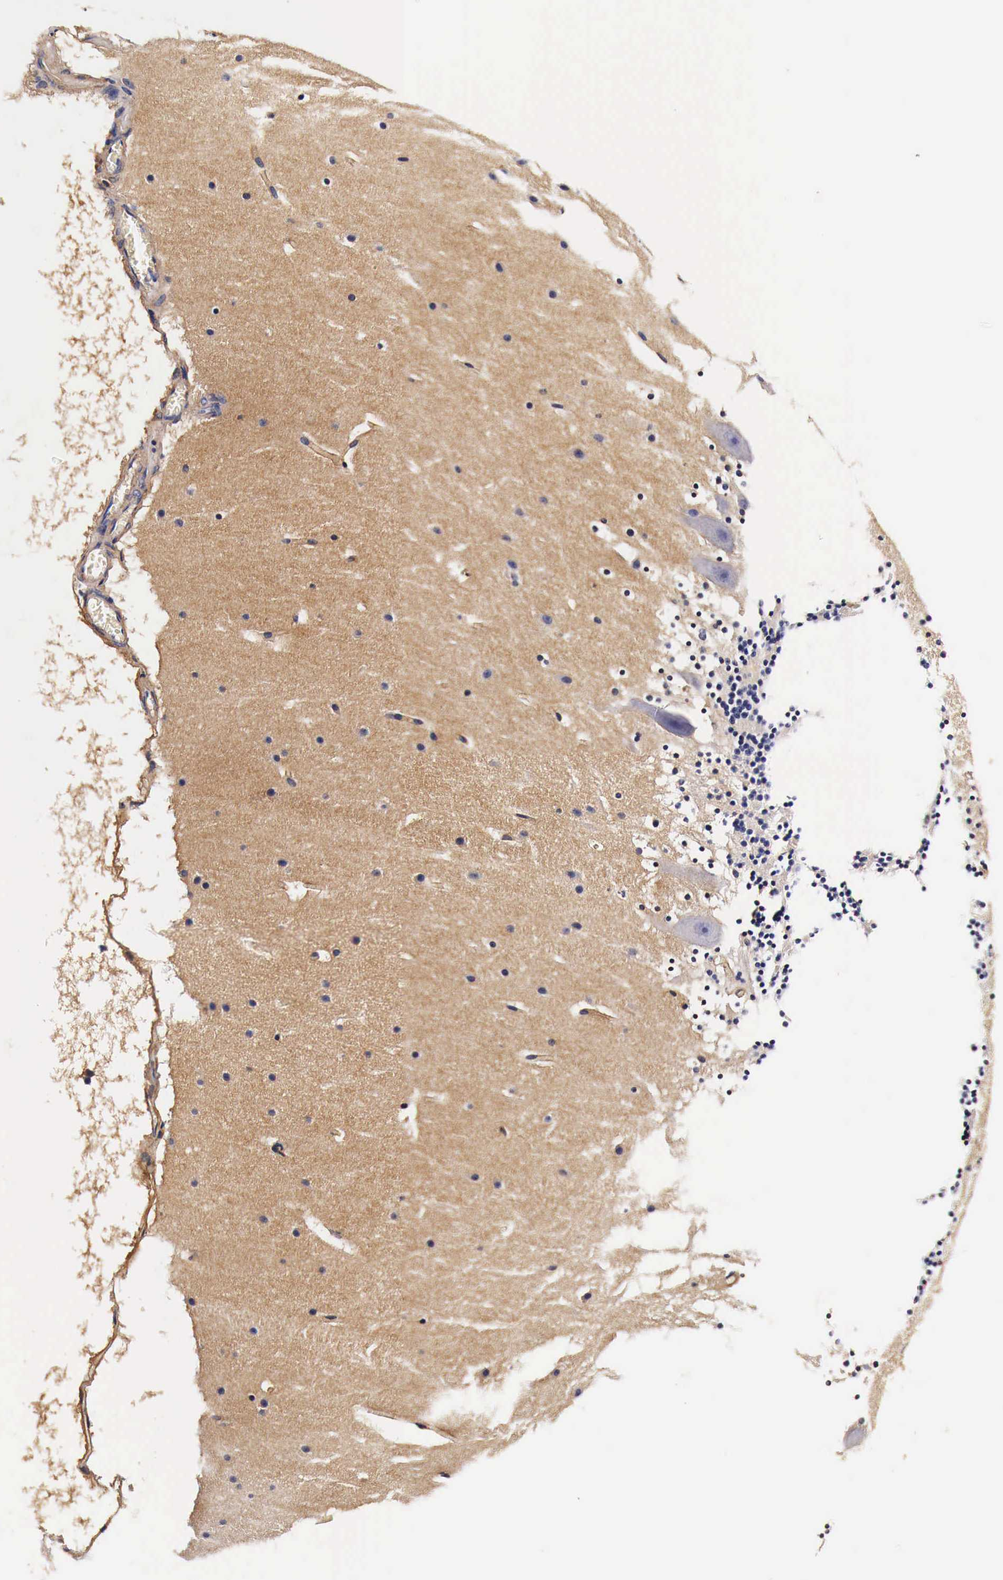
{"staining": {"intensity": "negative", "quantity": "none", "location": "none"}, "tissue": "cerebellum", "cell_type": "Cells in granular layer", "image_type": "normal", "snomed": [{"axis": "morphology", "description": "Normal tissue, NOS"}, {"axis": "topography", "description": "Cerebellum"}], "caption": "Histopathology image shows no significant protein expression in cells in granular layer of unremarkable cerebellum. The staining is performed using DAB (3,3'-diaminobenzidine) brown chromogen with nuclei counter-stained in using hematoxylin.", "gene": "RP2", "patient": {"sex": "male", "age": 45}}